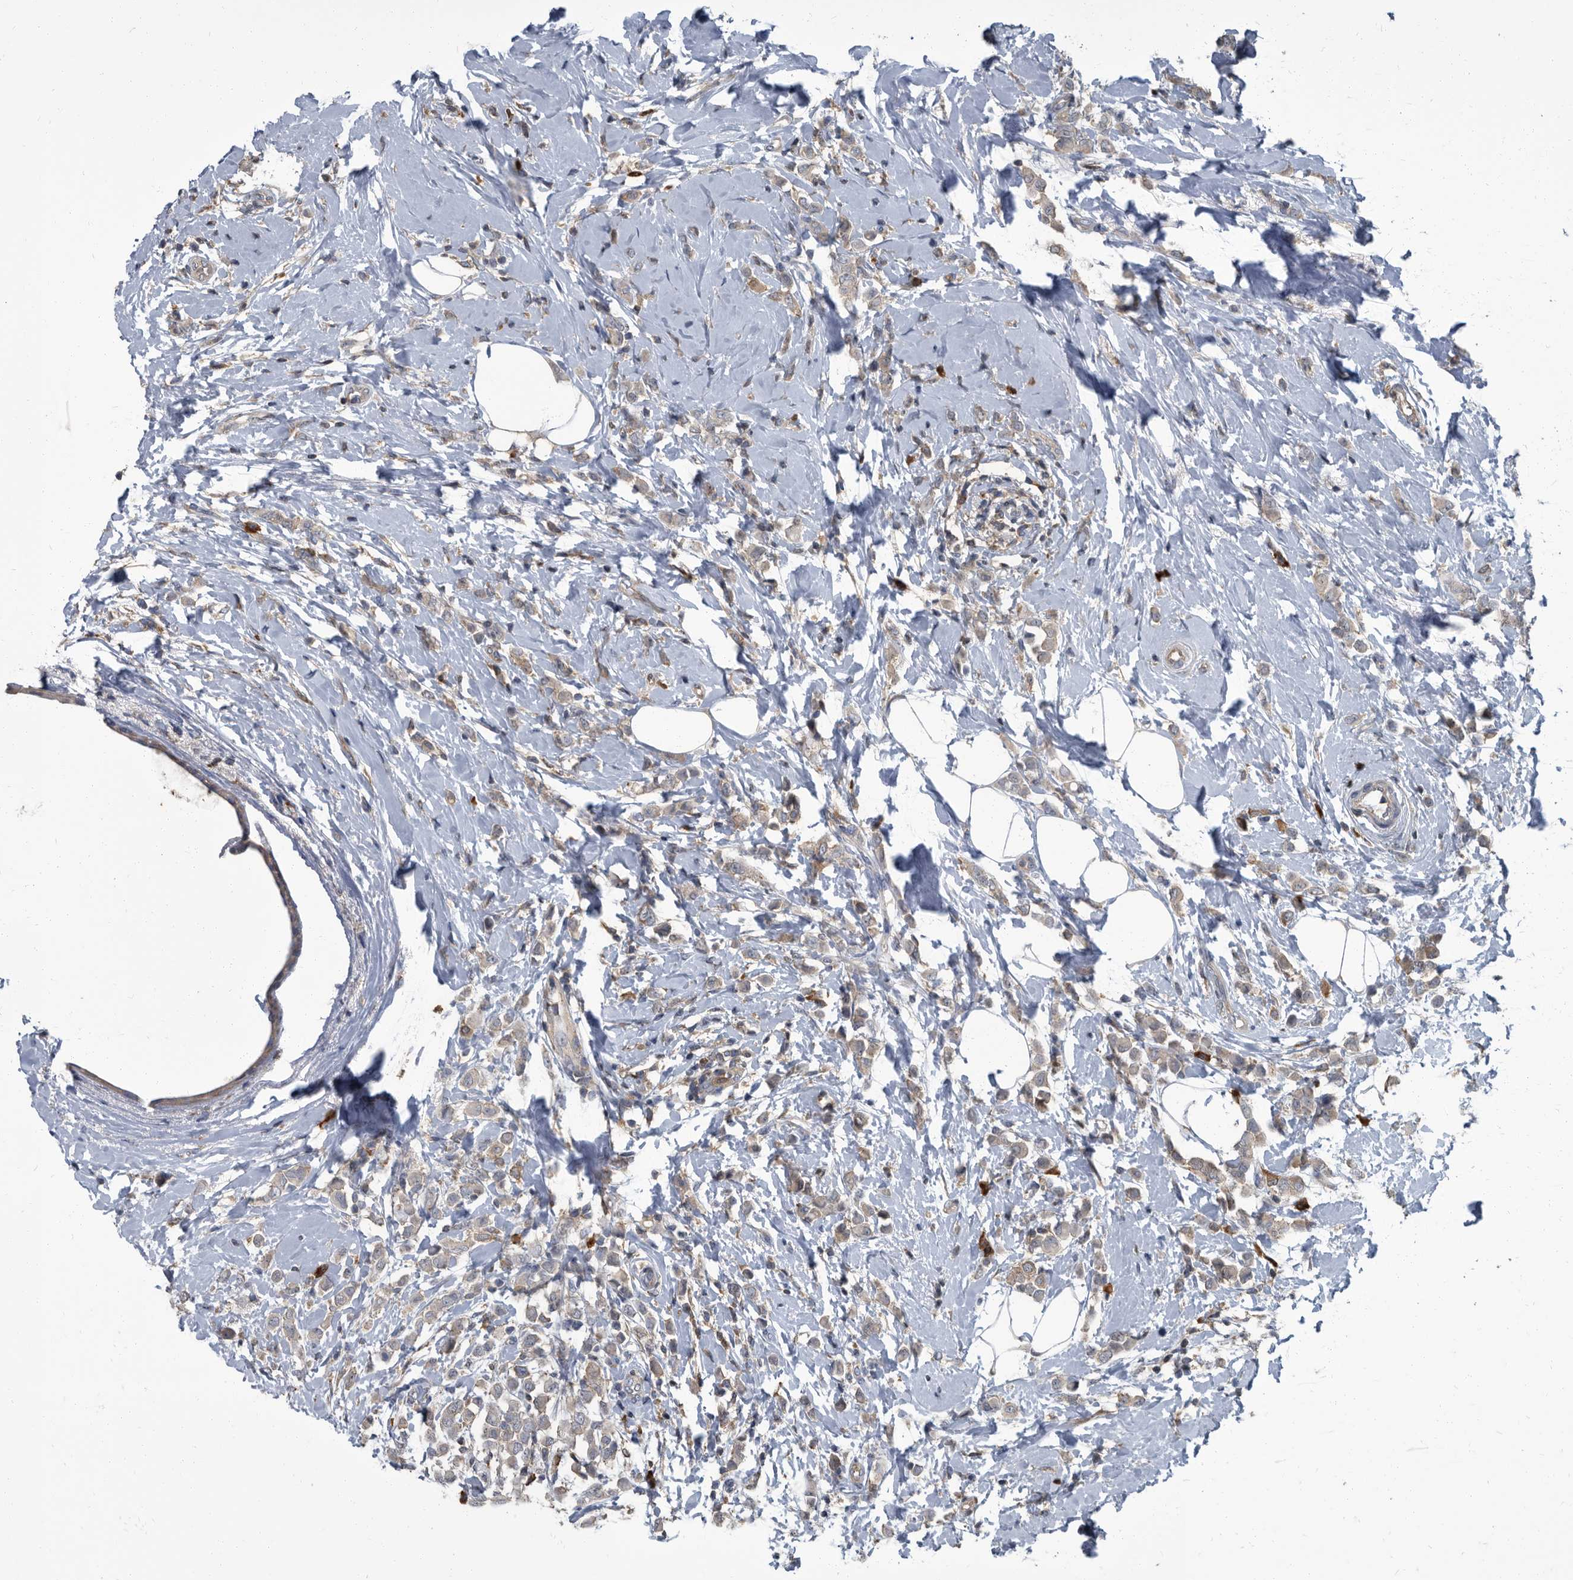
{"staining": {"intensity": "weak", "quantity": ">75%", "location": "cytoplasmic/membranous"}, "tissue": "breast cancer", "cell_type": "Tumor cells", "image_type": "cancer", "snomed": [{"axis": "morphology", "description": "Lobular carcinoma"}, {"axis": "topography", "description": "Breast"}], "caption": "About >75% of tumor cells in human breast lobular carcinoma reveal weak cytoplasmic/membranous protein expression as visualized by brown immunohistochemical staining.", "gene": "CDV3", "patient": {"sex": "female", "age": 47}}